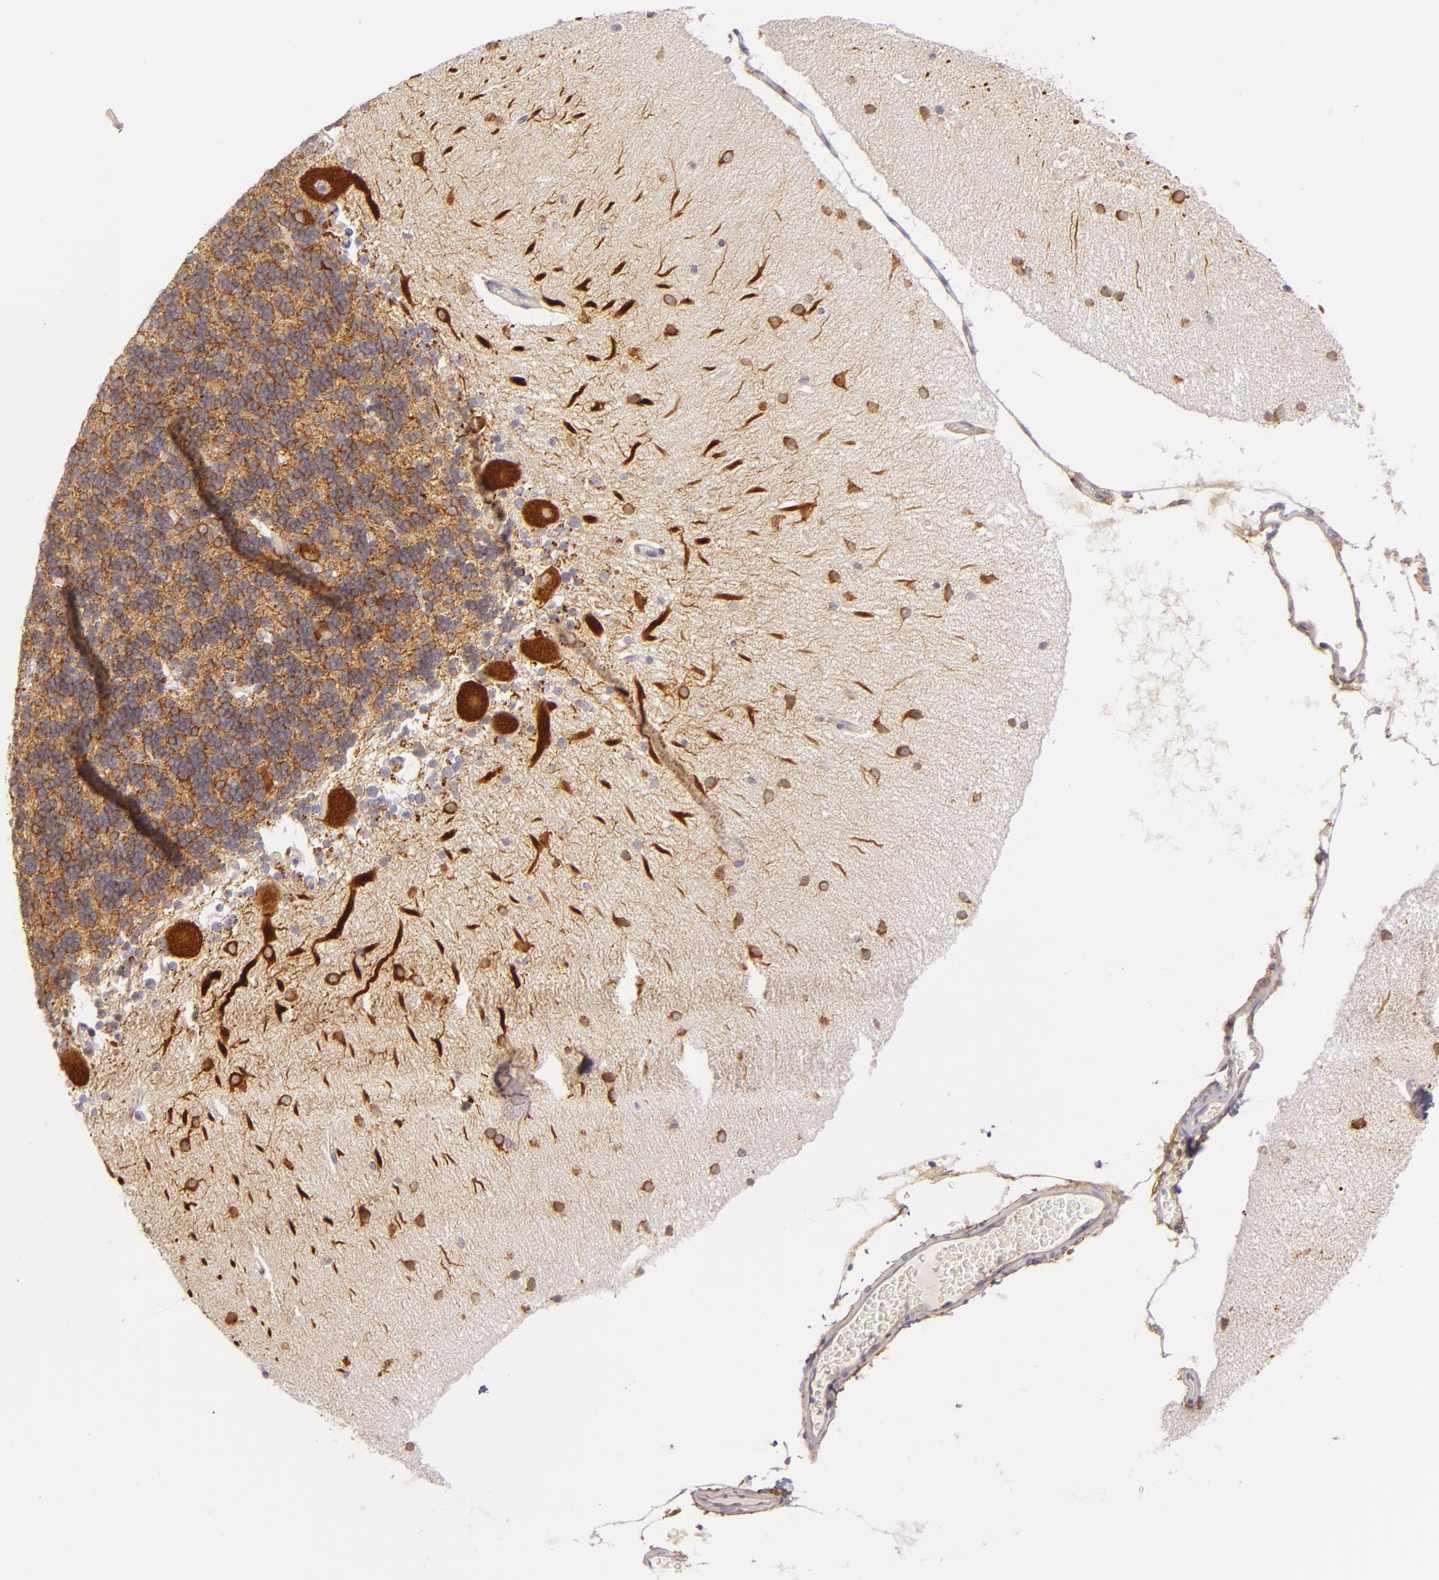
{"staining": {"intensity": "moderate", "quantity": ">75%", "location": "cytoplasmic/membranous"}, "tissue": "cerebellum", "cell_type": "Cells in granular layer", "image_type": "normal", "snomed": [{"axis": "morphology", "description": "Normal tissue, NOS"}, {"axis": "topography", "description": "Cerebellum"}], "caption": "High-power microscopy captured an immunohistochemistry histopathology image of benign cerebellum, revealing moderate cytoplasmic/membranous staining in approximately >75% of cells in granular layer.", "gene": "CTSF", "patient": {"sex": "female", "age": 54}}